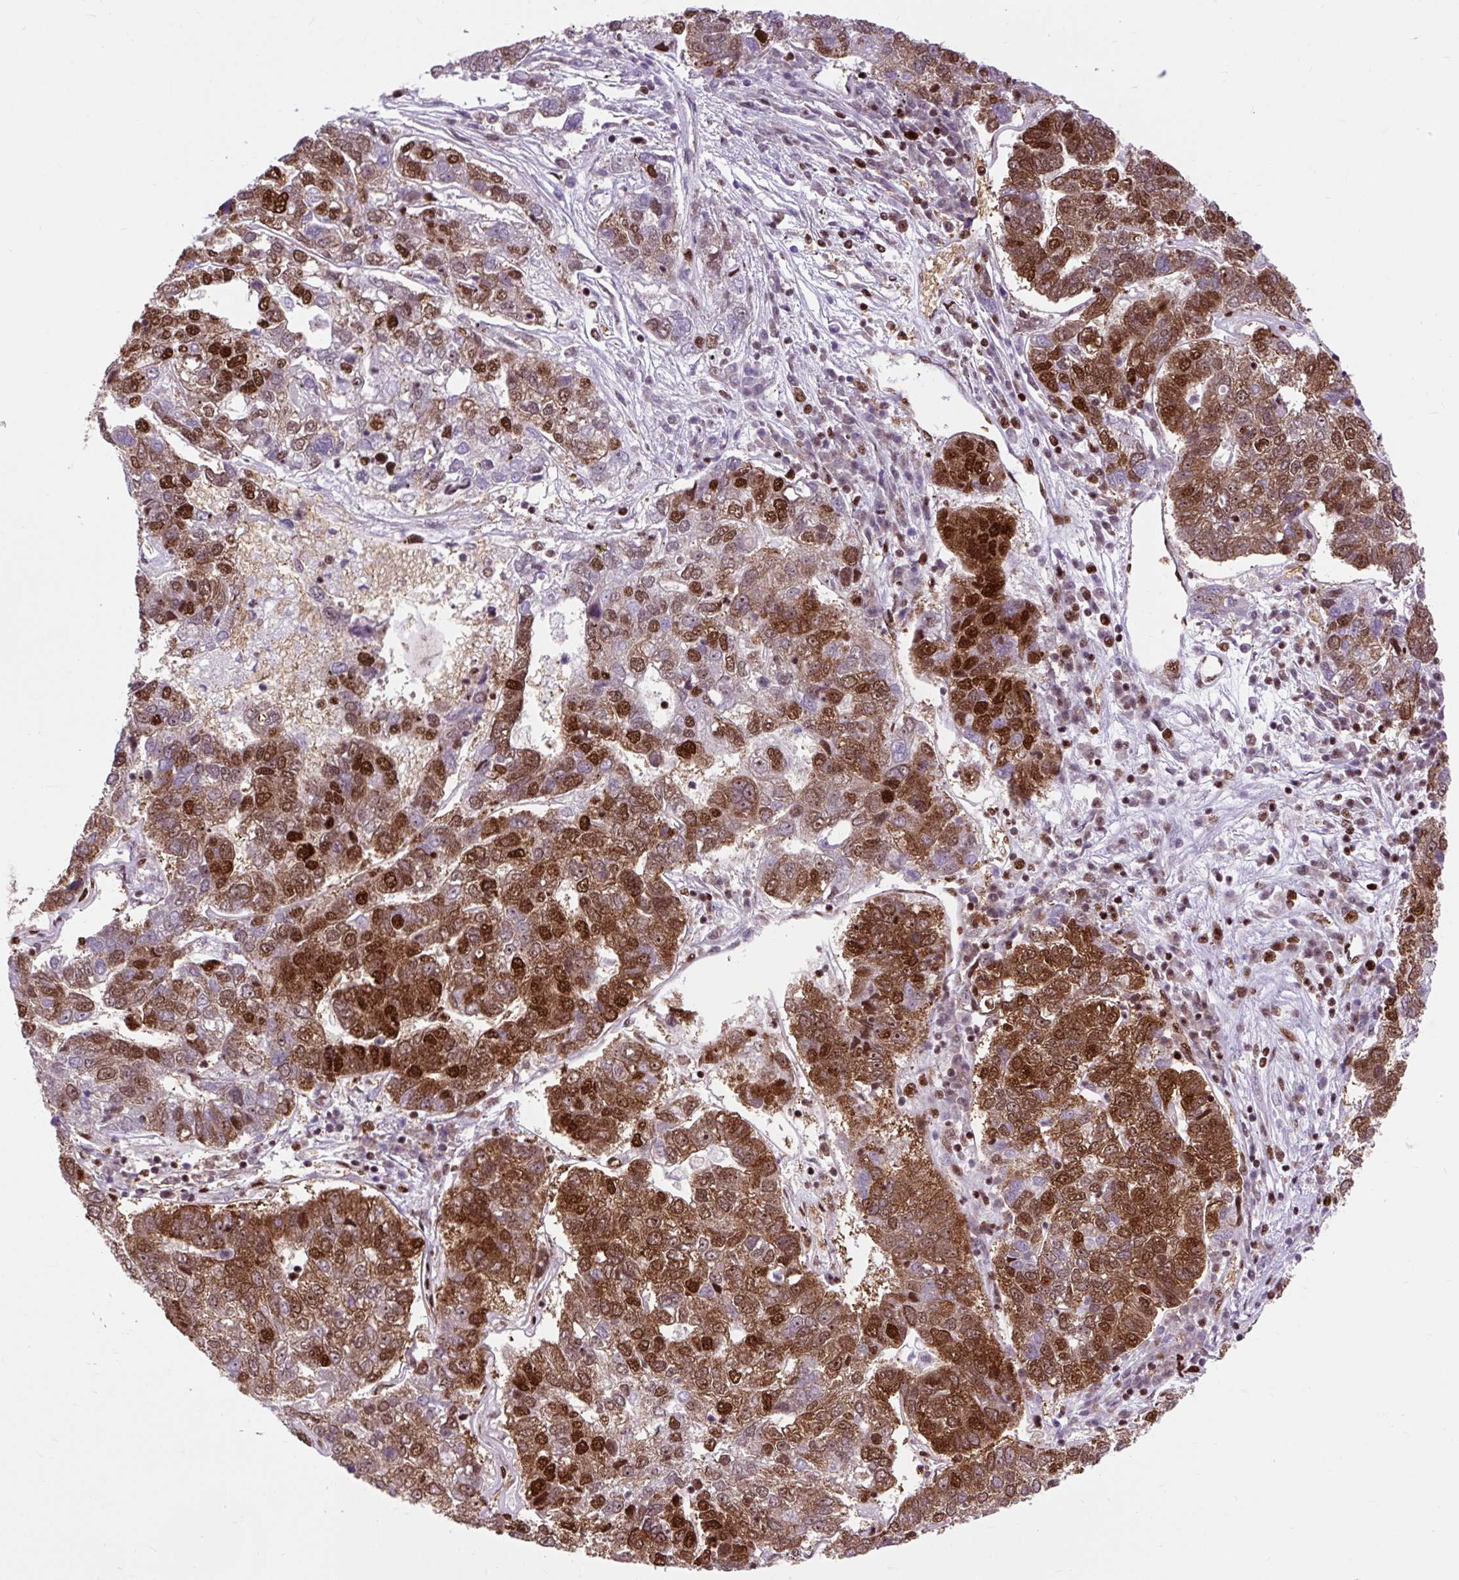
{"staining": {"intensity": "strong", "quantity": ">75%", "location": "cytoplasmic/membranous,nuclear"}, "tissue": "pancreatic cancer", "cell_type": "Tumor cells", "image_type": "cancer", "snomed": [{"axis": "morphology", "description": "Adenocarcinoma, NOS"}, {"axis": "topography", "description": "Pancreas"}], "caption": "Tumor cells reveal high levels of strong cytoplasmic/membranous and nuclear staining in approximately >75% of cells in pancreatic adenocarcinoma.", "gene": "FUS", "patient": {"sex": "female", "age": 61}}